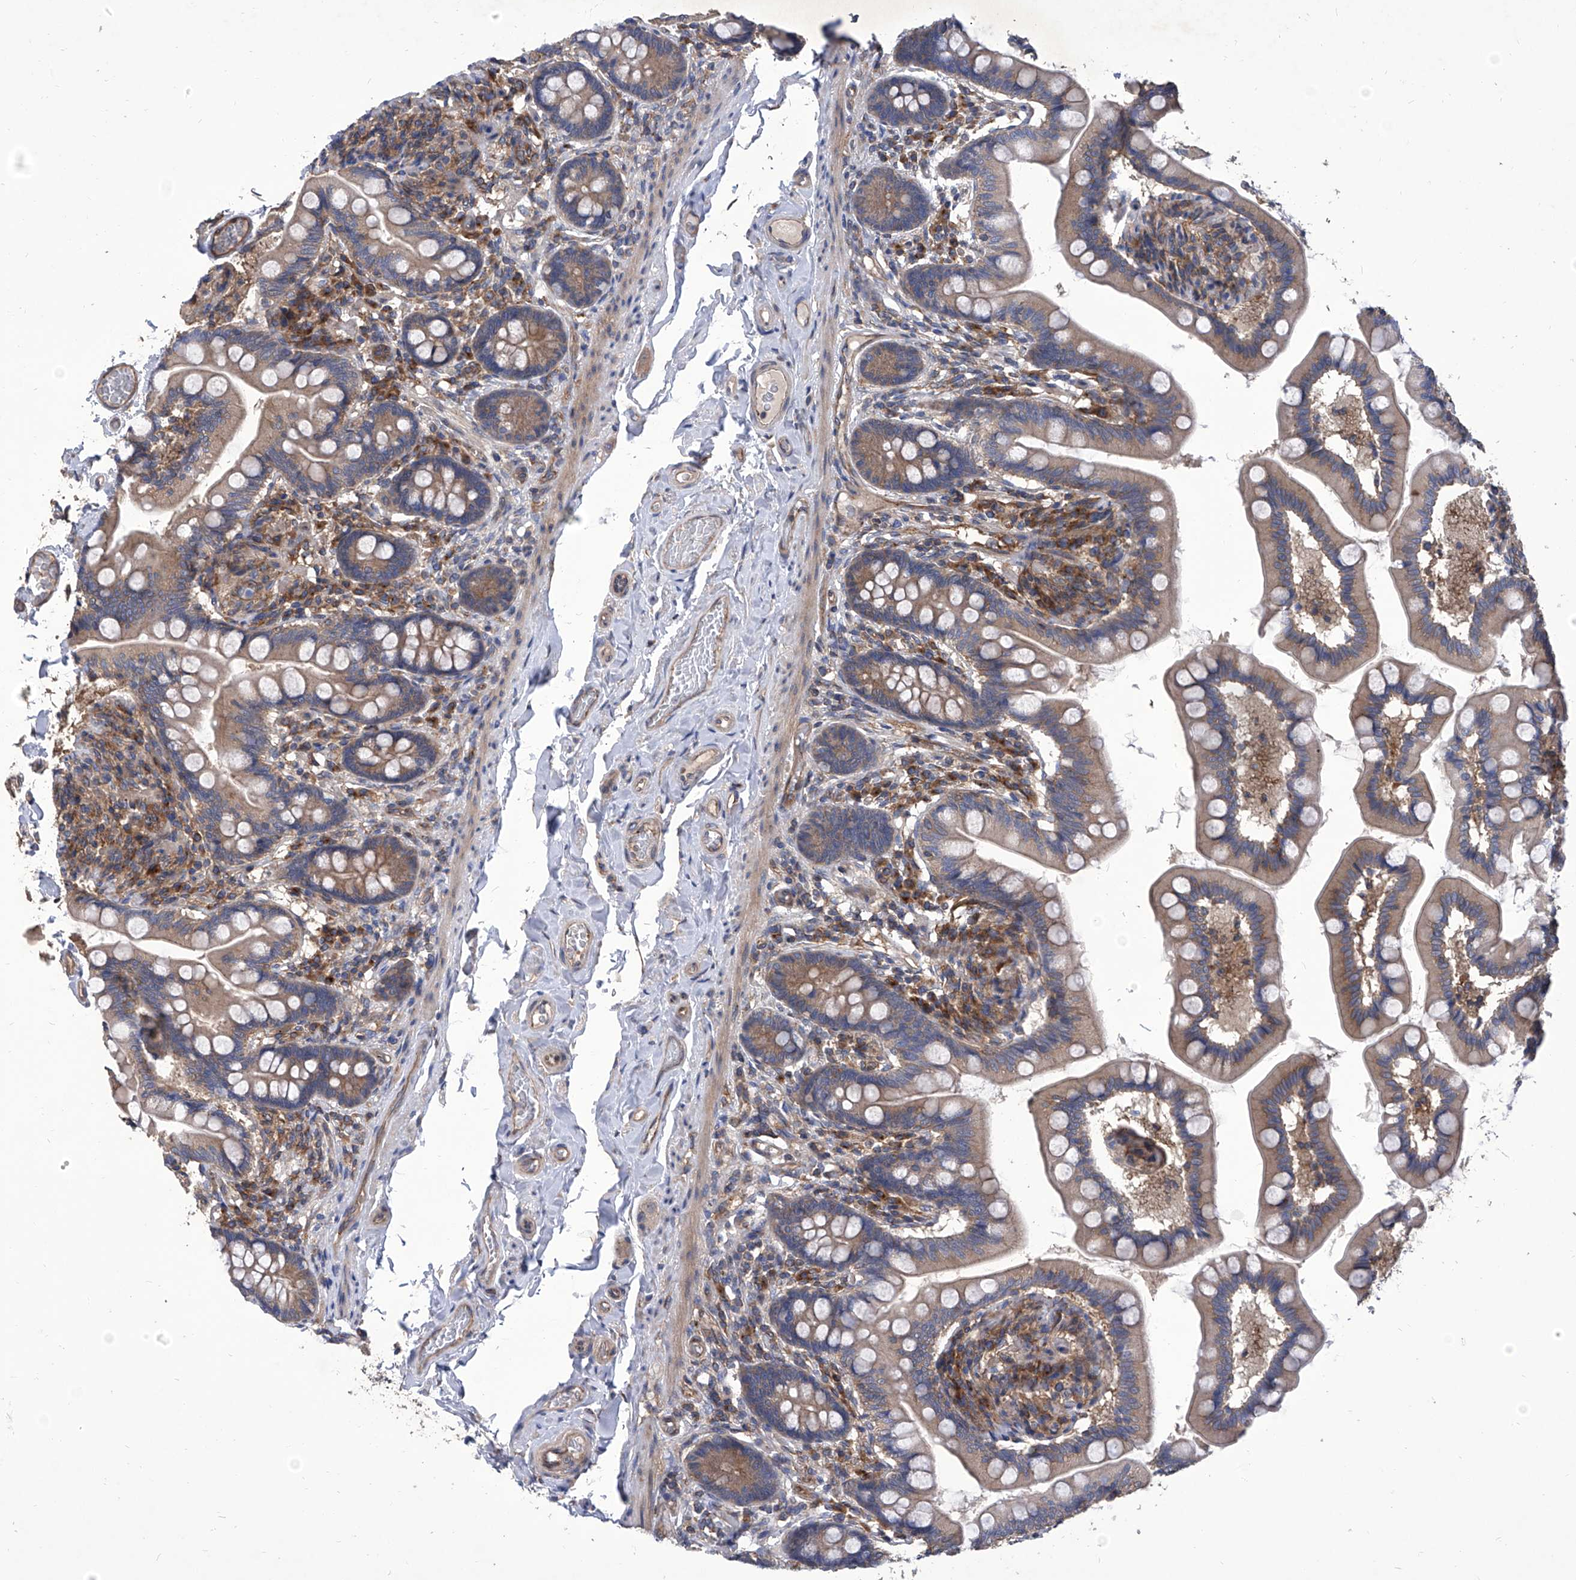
{"staining": {"intensity": "moderate", "quantity": ">75%", "location": "cytoplasmic/membranous"}, "tissue": "small intestine", "cell_type": "Glandular cells", "image_type": "normal", "snomed": [{"axis": "morphology", "description": "Normal tissue, NOS"}, {"axis": "topography", "description": "Small intestine"}], "caption": "A photomicrograph of small intestine stained for a protein exhibits moderate cytoplasmic/membranous brown staining in glandular cells. Immunohistochemistry stains the protein of interest in brown and the nuclei are stained blue.", "gene": "TJAP1", "patient": {"sex": "female", "age": 64}}